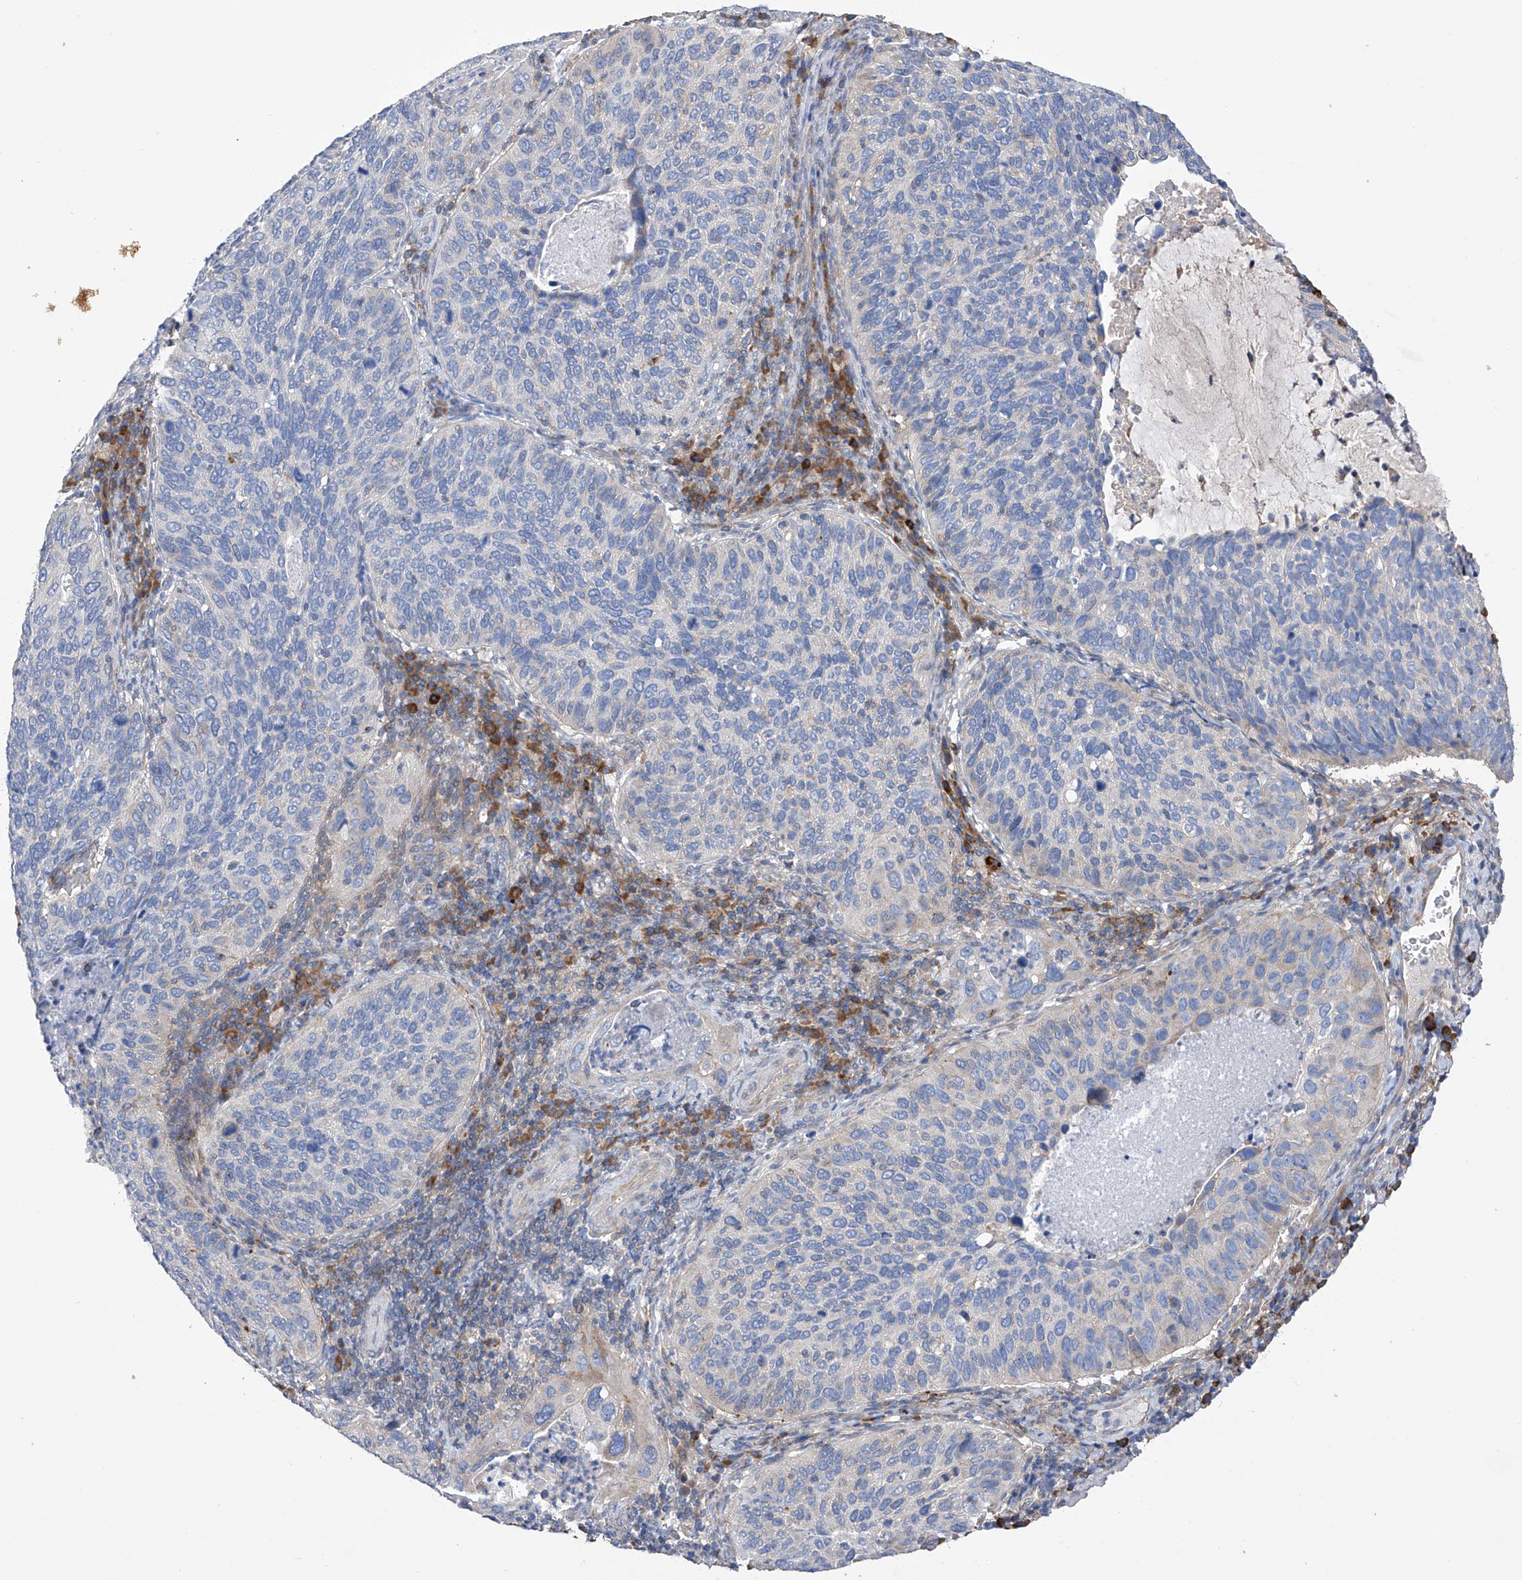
{"staining": {"intensity": "negative", "quantity": "none", "location": "none"}, "tissue": "cervical cancer", "cell_type": "Tumor cells", "image_type": "cancer", "snomed": [{"axis": "morphology", "description": "Squamous cell carcinoma, NOS"}, {"axis": "topography", "description": "Cervix"}], "caption": "Immunohistochemistry (IHC) image of neoplastic tissue: cervical squamous cell carcinoma stained with DAB (3,3'-diaminobenzidine) demonstrates no significant protein expression in tumor cells.", "gene": "NFATC4", "patient": {"sex": "female", "age": 38}}